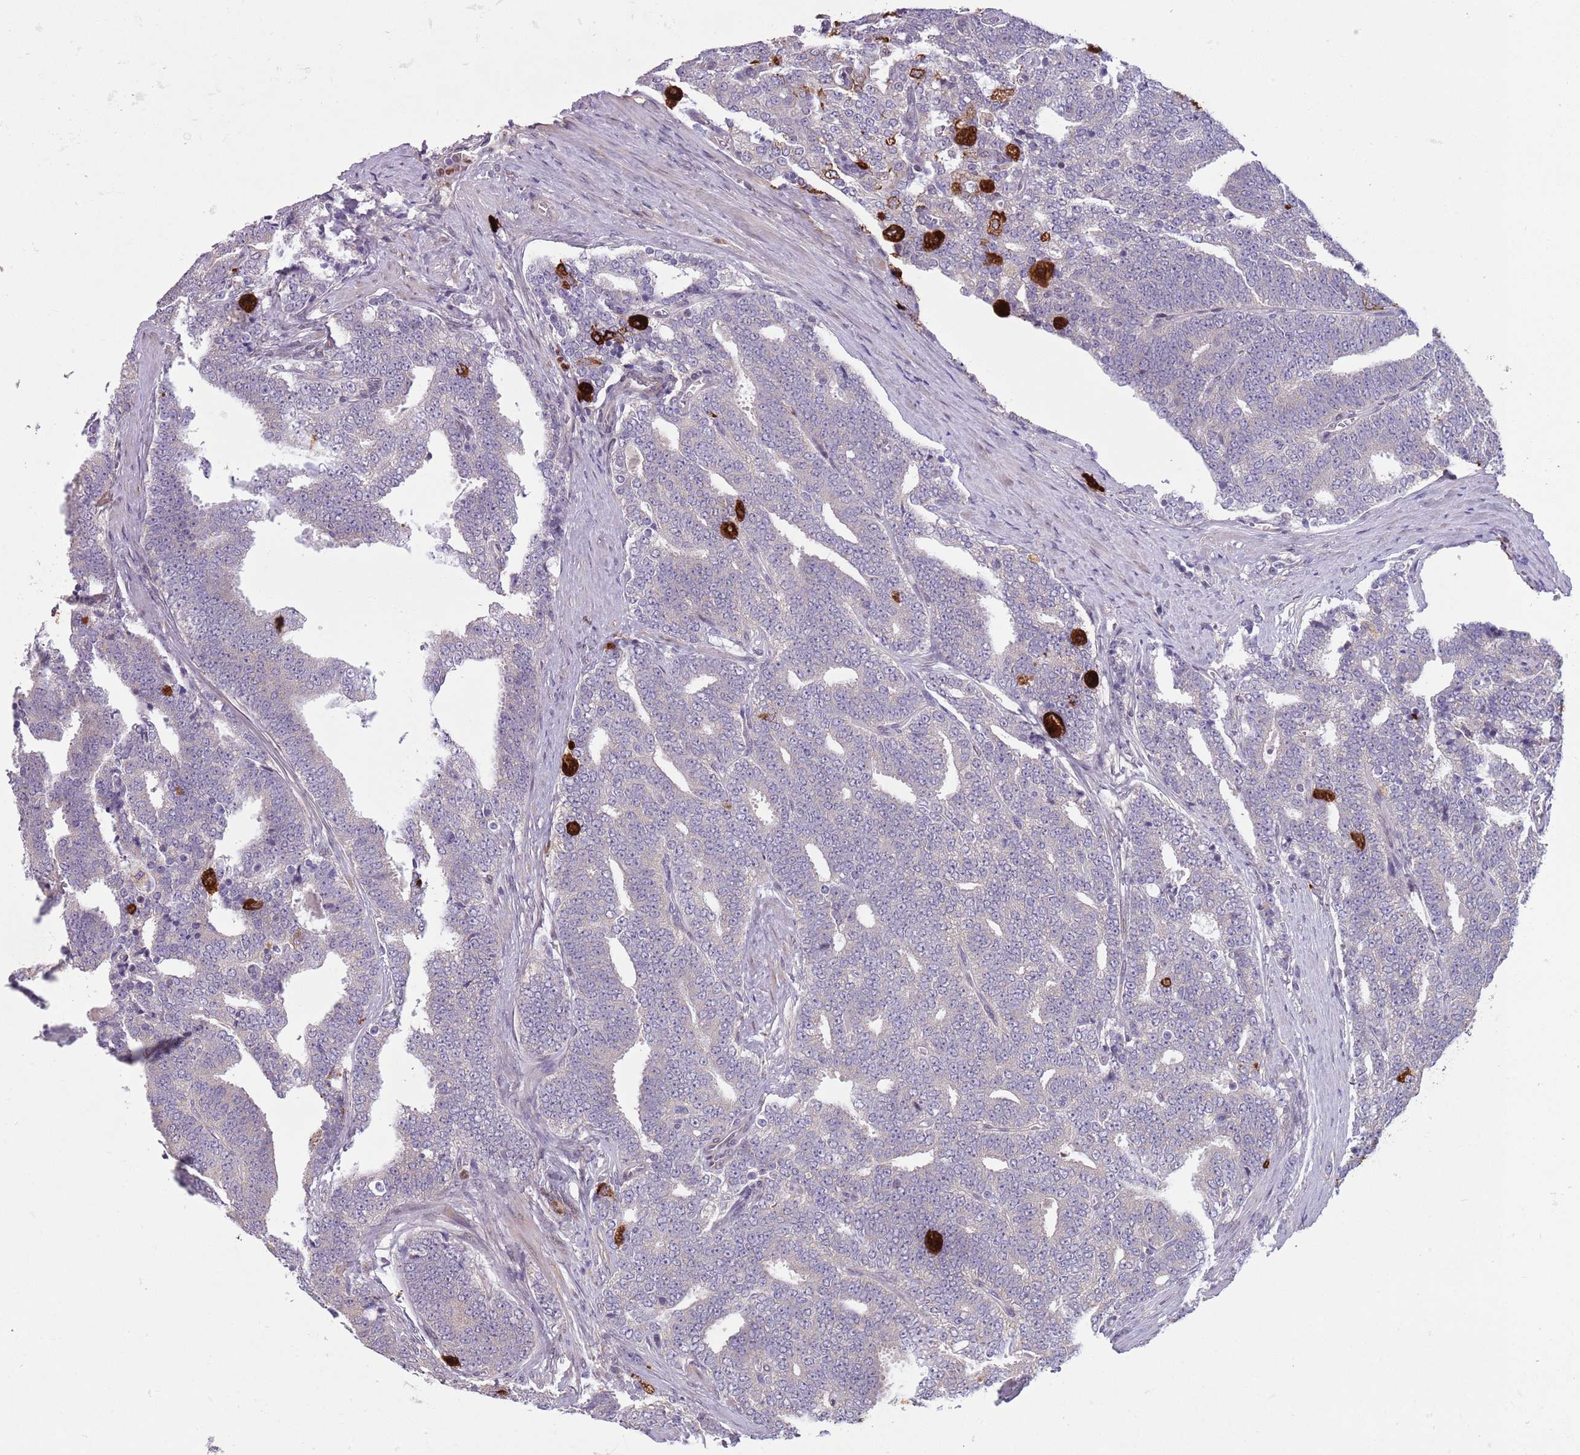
{"staining": {"intensity": "negative", "quantity": "none", "location": "none"}, "tissue": "prostate cancer", "cell_type": "Tumor cells", "image_type": "cancer", "snomed": [{"axis": "morphology", "description": "Adenocarcinoma, High grade"}, {"axis": "topography", "description": "Prostate and seminal vesicle, NOS"}], "caption": "IHC of human prostate cancer displays no positivity in tumor cells. Nuclei are stained in blue.", "gene": "ADCY7", "patient": {"sex": "male", "age": 67}}